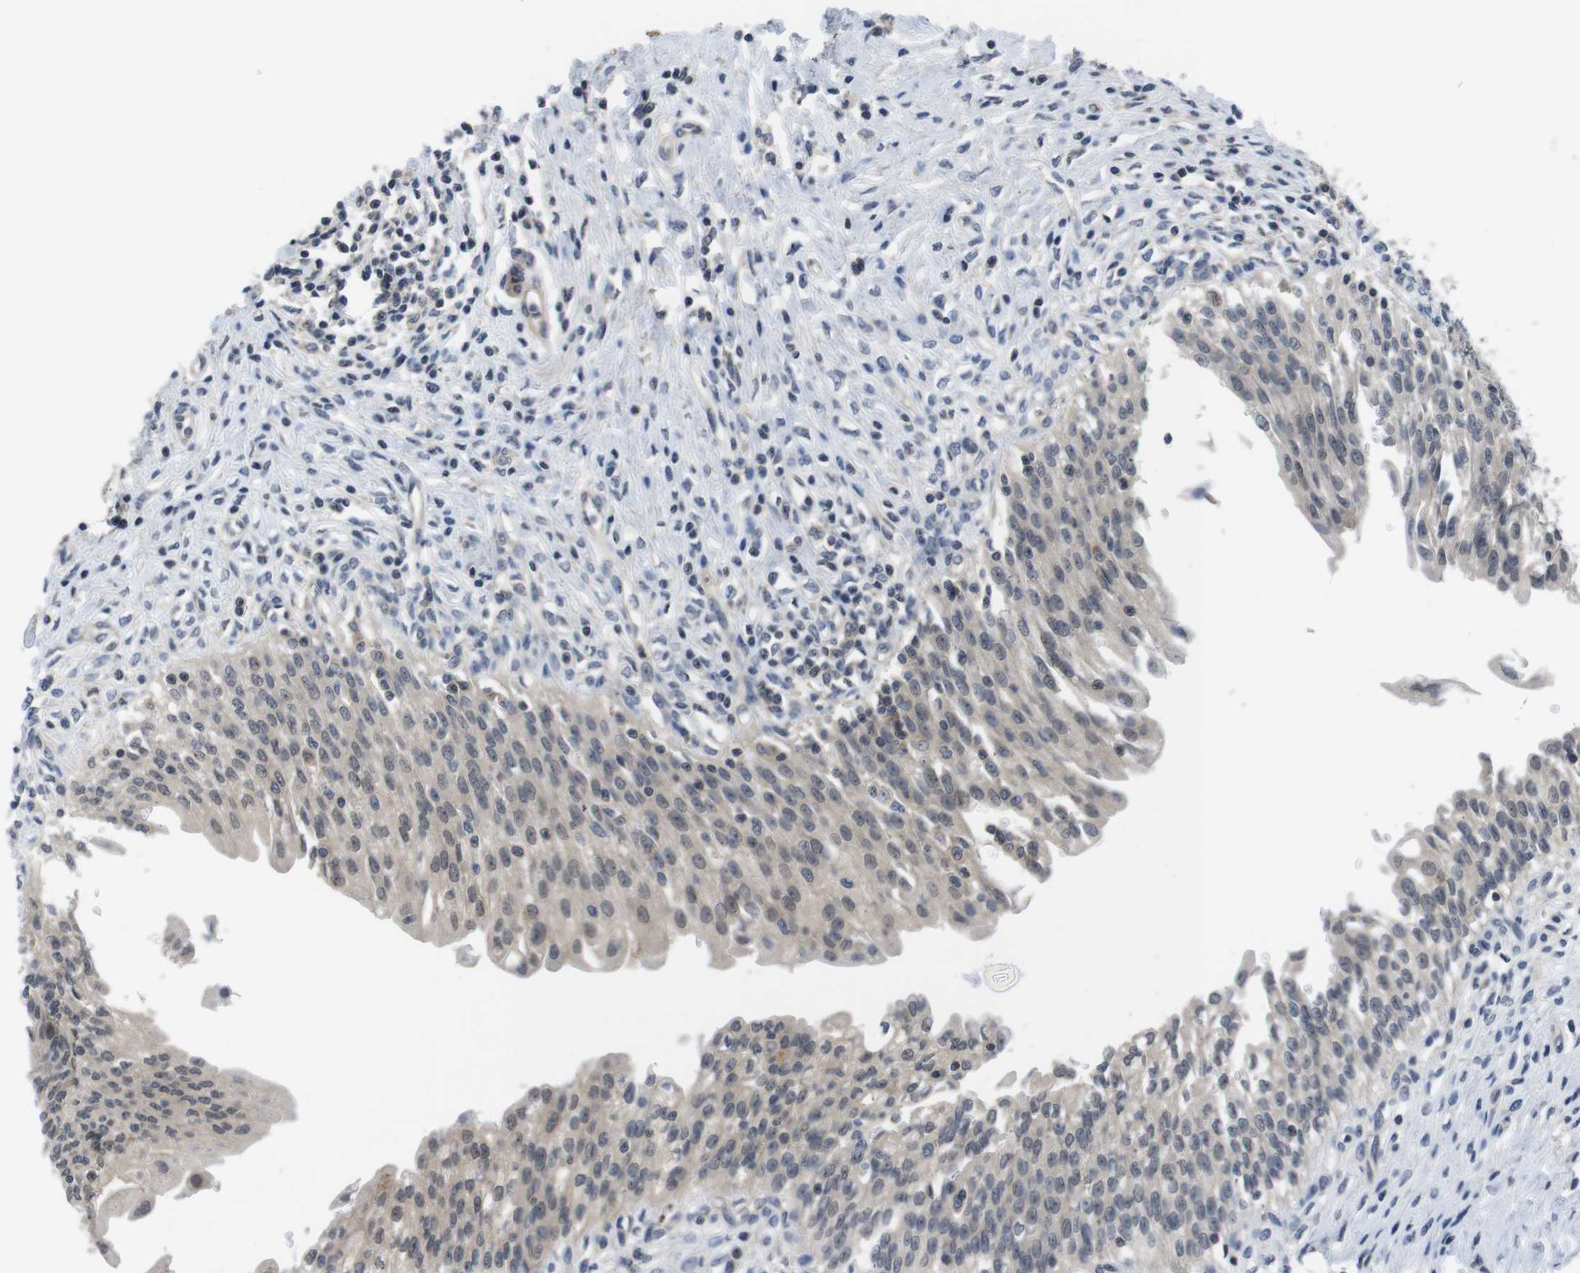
{"staining": {"intensity": "weak", "quantity": "25%-75%", "location": "cytoplasmic/membranous"}, "tissue": "urinary bladder", "cell_type": "Urothelial cells", "image_type": "normal", "snomed": [{"axis": "morphology", "description": "Normal tissue, NOS"}, {"axis": "morphology", "description": "Inflammation, NOS"}, {"axis": "topography", "description": "Urinary bladder"}], "caption": "High-magnification brightfield microscopy of unremarkable urinary bladder stained with DAB (3,3'-diaminobenzidine) (brown) and counterstained with hematoxylin (blue). urothelial cells exhibit weak cytoplasmic/membranous positivity is present in about25%-75% of cells.", "gene": "FADD", "patient": {"sex": "female", "age": 80}}